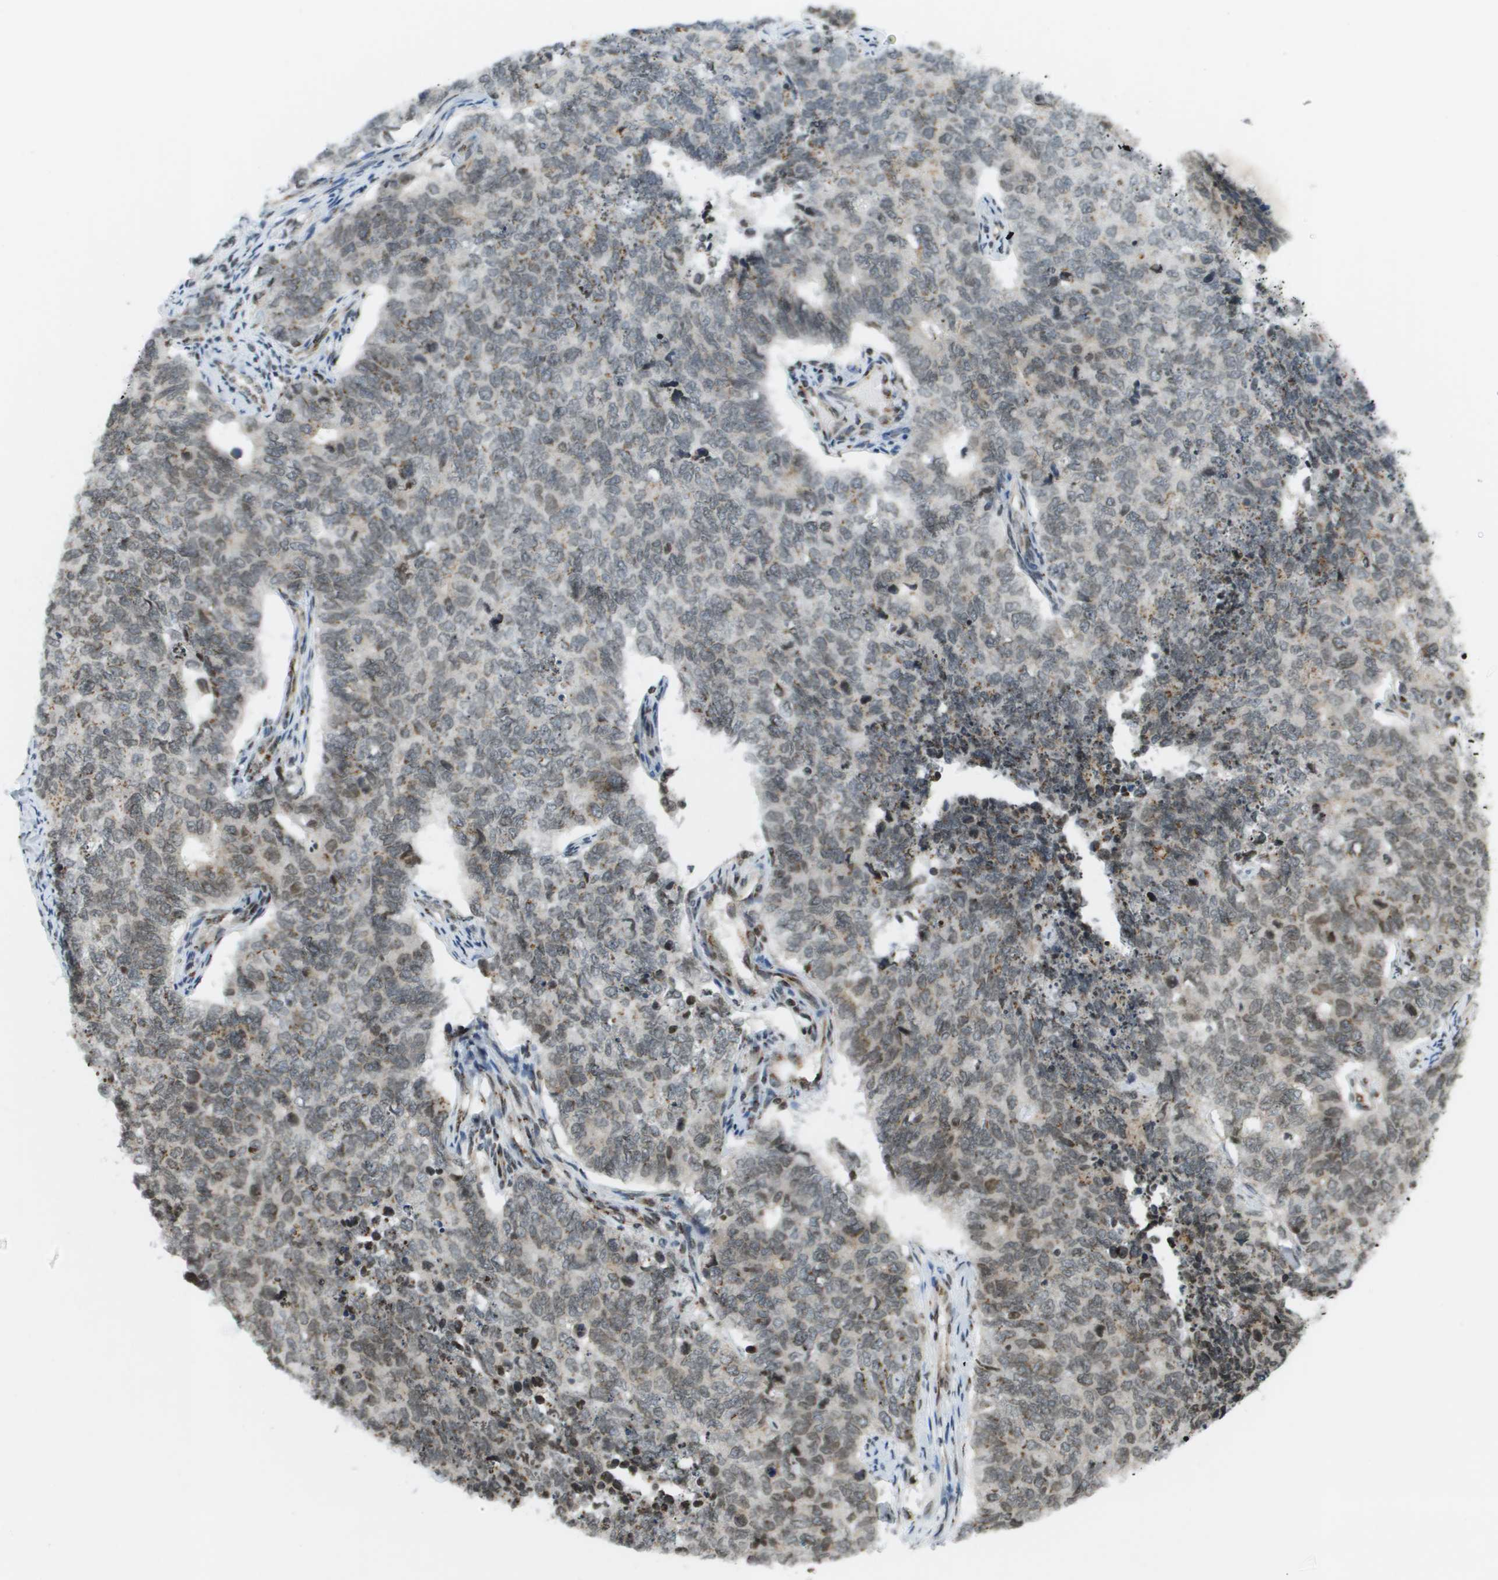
{"staining": {"intensity": "moderate", "quantity": "25%-75%", "location": "cytoplasmic/membranous,nuclear"}, "tissue": "cervical cancer", "cell_type": "Tumor cells", "image_type": "cancer", "snomed": [{"axis": "morphology", "description": "Squamous cell carcinoma, NOS"}, {"axis": "topography", "description": "Cervix"}], "caption": "Protein expression analysis of human cervical squamous cell carcinoma reveals moderate cytoplasmic/membranous and nuclear staining in approximately 25%-75% of tumor cells. (Stains: DAB (3,3'-diaminobenzidine) in brown, nuclei in blue, Microscopy: brightfield microscopy at high magnification).", "gene": "EVC", "patient": {"sex": "female", "age": 63}}